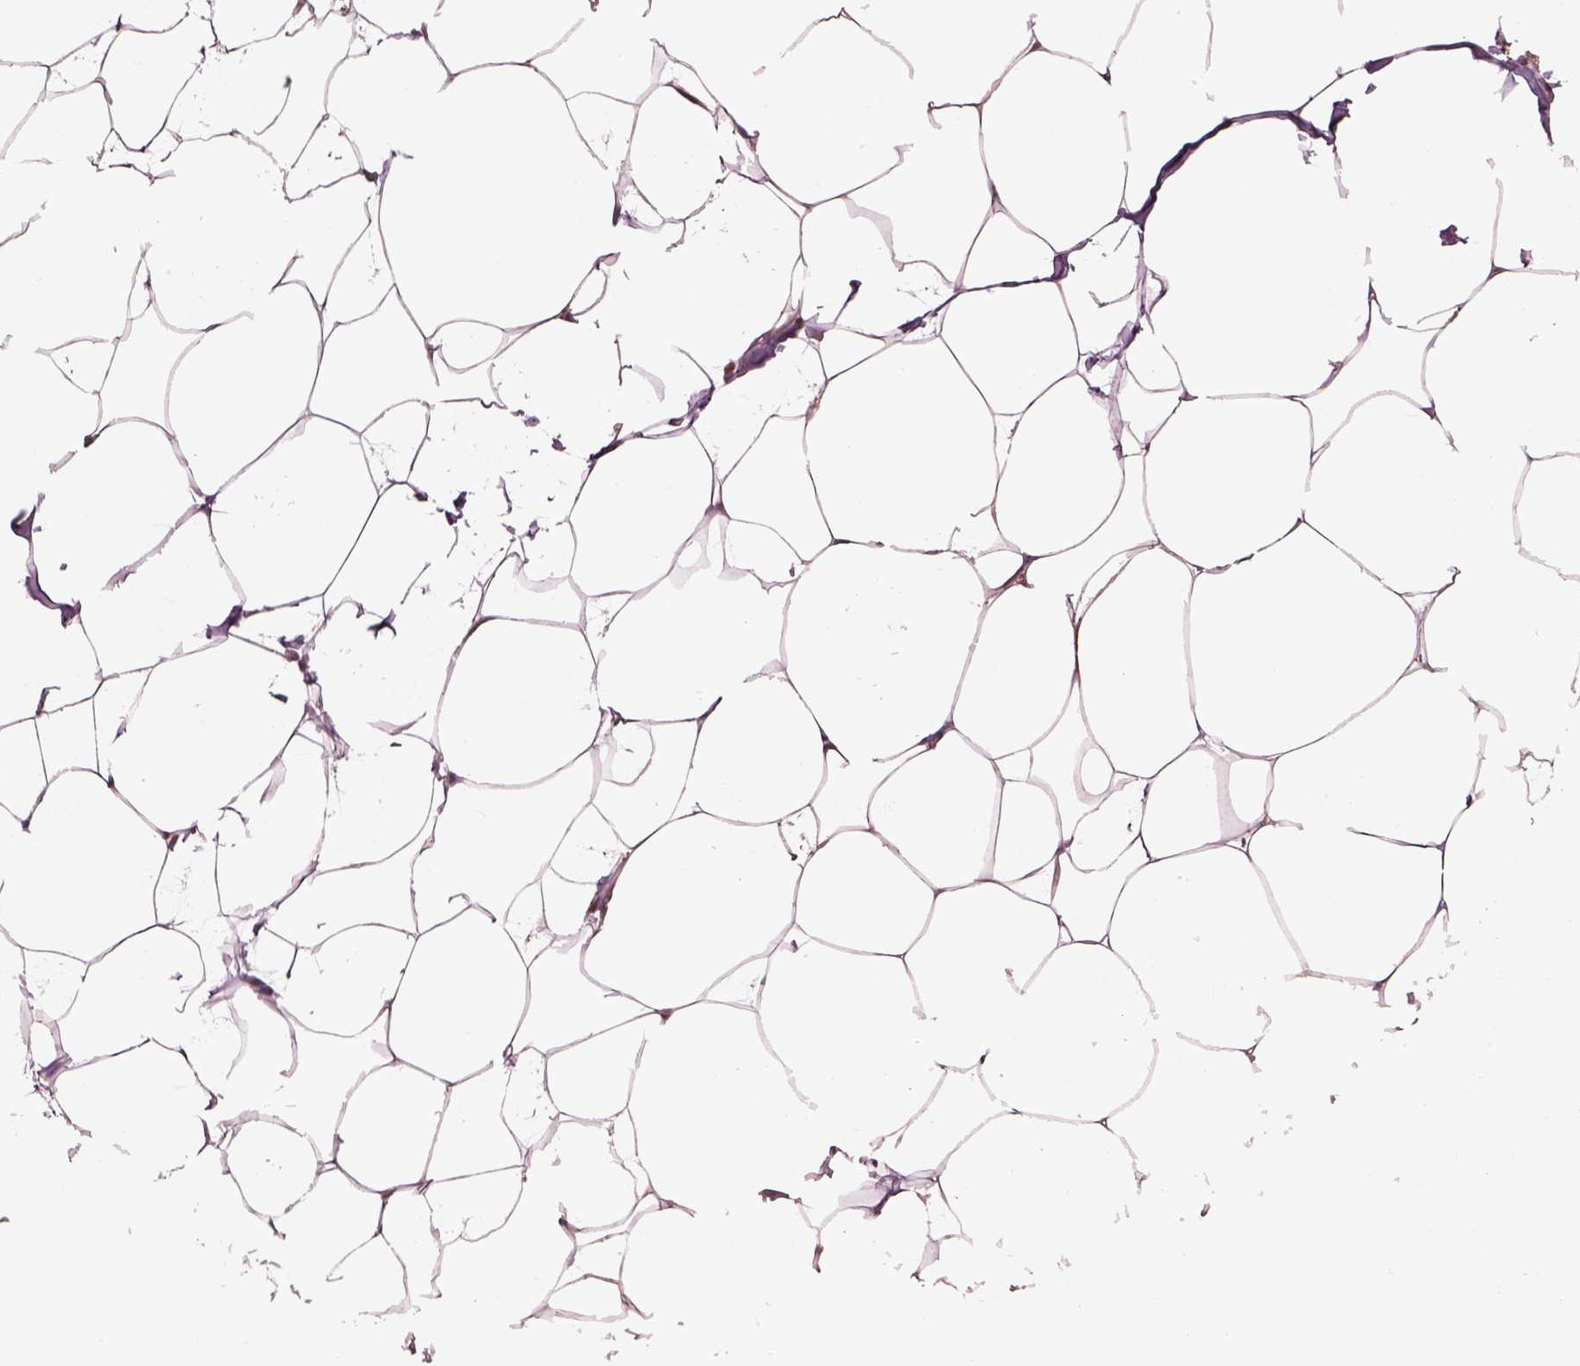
{"staining": {"intensity": "negative", "quantity": "none", "location": "none"}, "tissue": "breast", "cell_type": "Adipocytes", "image_type": "normal", "snomed": [{"axis": "morphology", "description": "Normal tissue, NOS"}, {"axis": "topography", "description": "Breast"}], "caption": "Immunohistochemistry micrograph of benign human breast stained for a protein (brown), which exhibits no expression in adipocytes.", "gene": "IL31RA", "patient": {"sex": "female", "age": 32}}